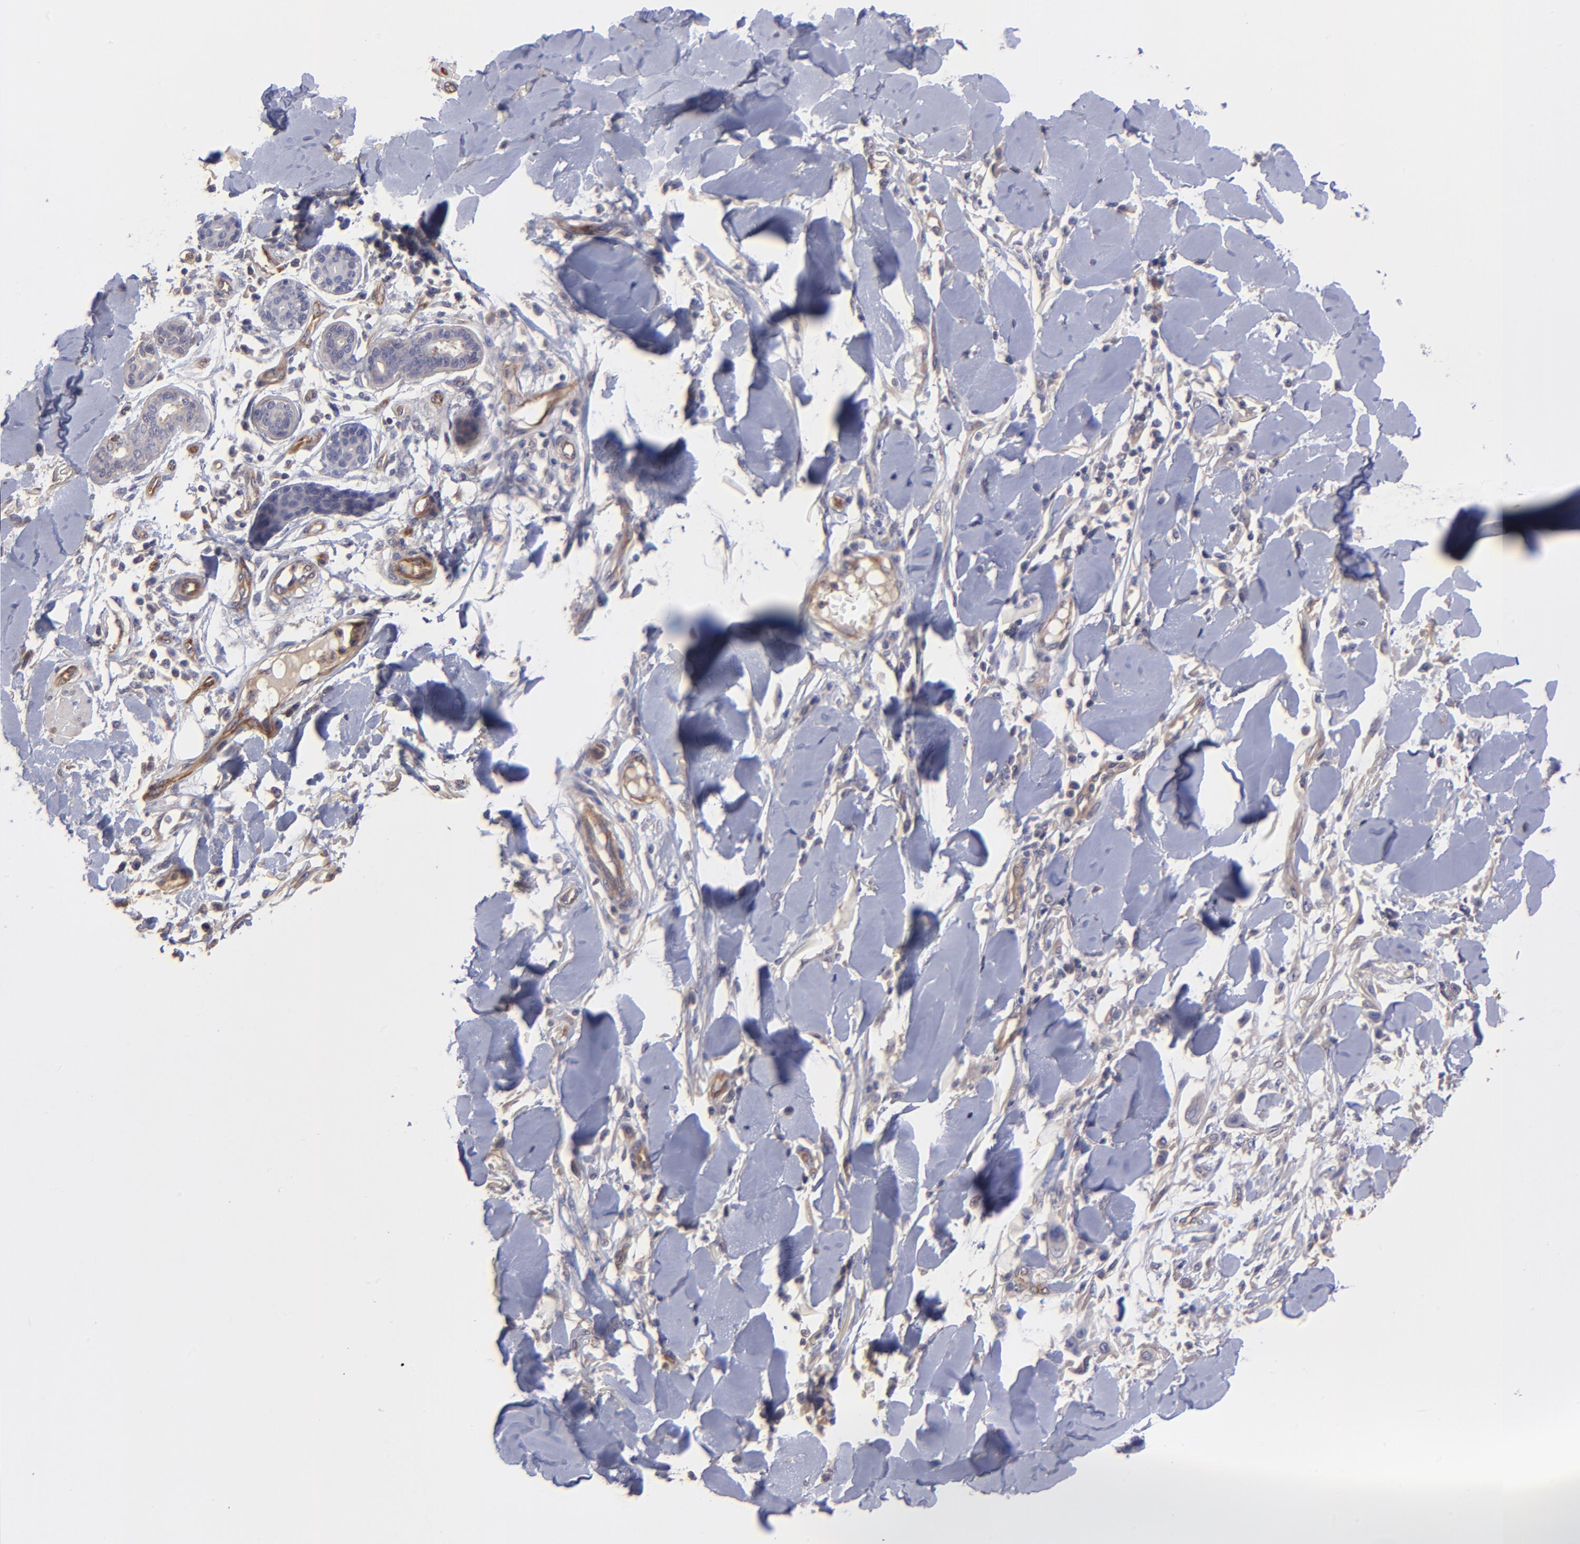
{"staining": {"intensity": "negative", "quantity": "none", "location": "none"}, "tissue": "skin cancer", "cell_type": "Tumor cells", "image_type": "cancer", "snomed": [{"axis": "morphology", "description": "Squamous cell carcinoma, NOS"}, {"axis": "topography", "description": "Skin"}], "caption": "An image of skin squamous cell carcinoma stained for a protein exhibits no brown staining in tumor cells.", "gene": "ASB7", "patient": {"sex": "female", "age": 59}}